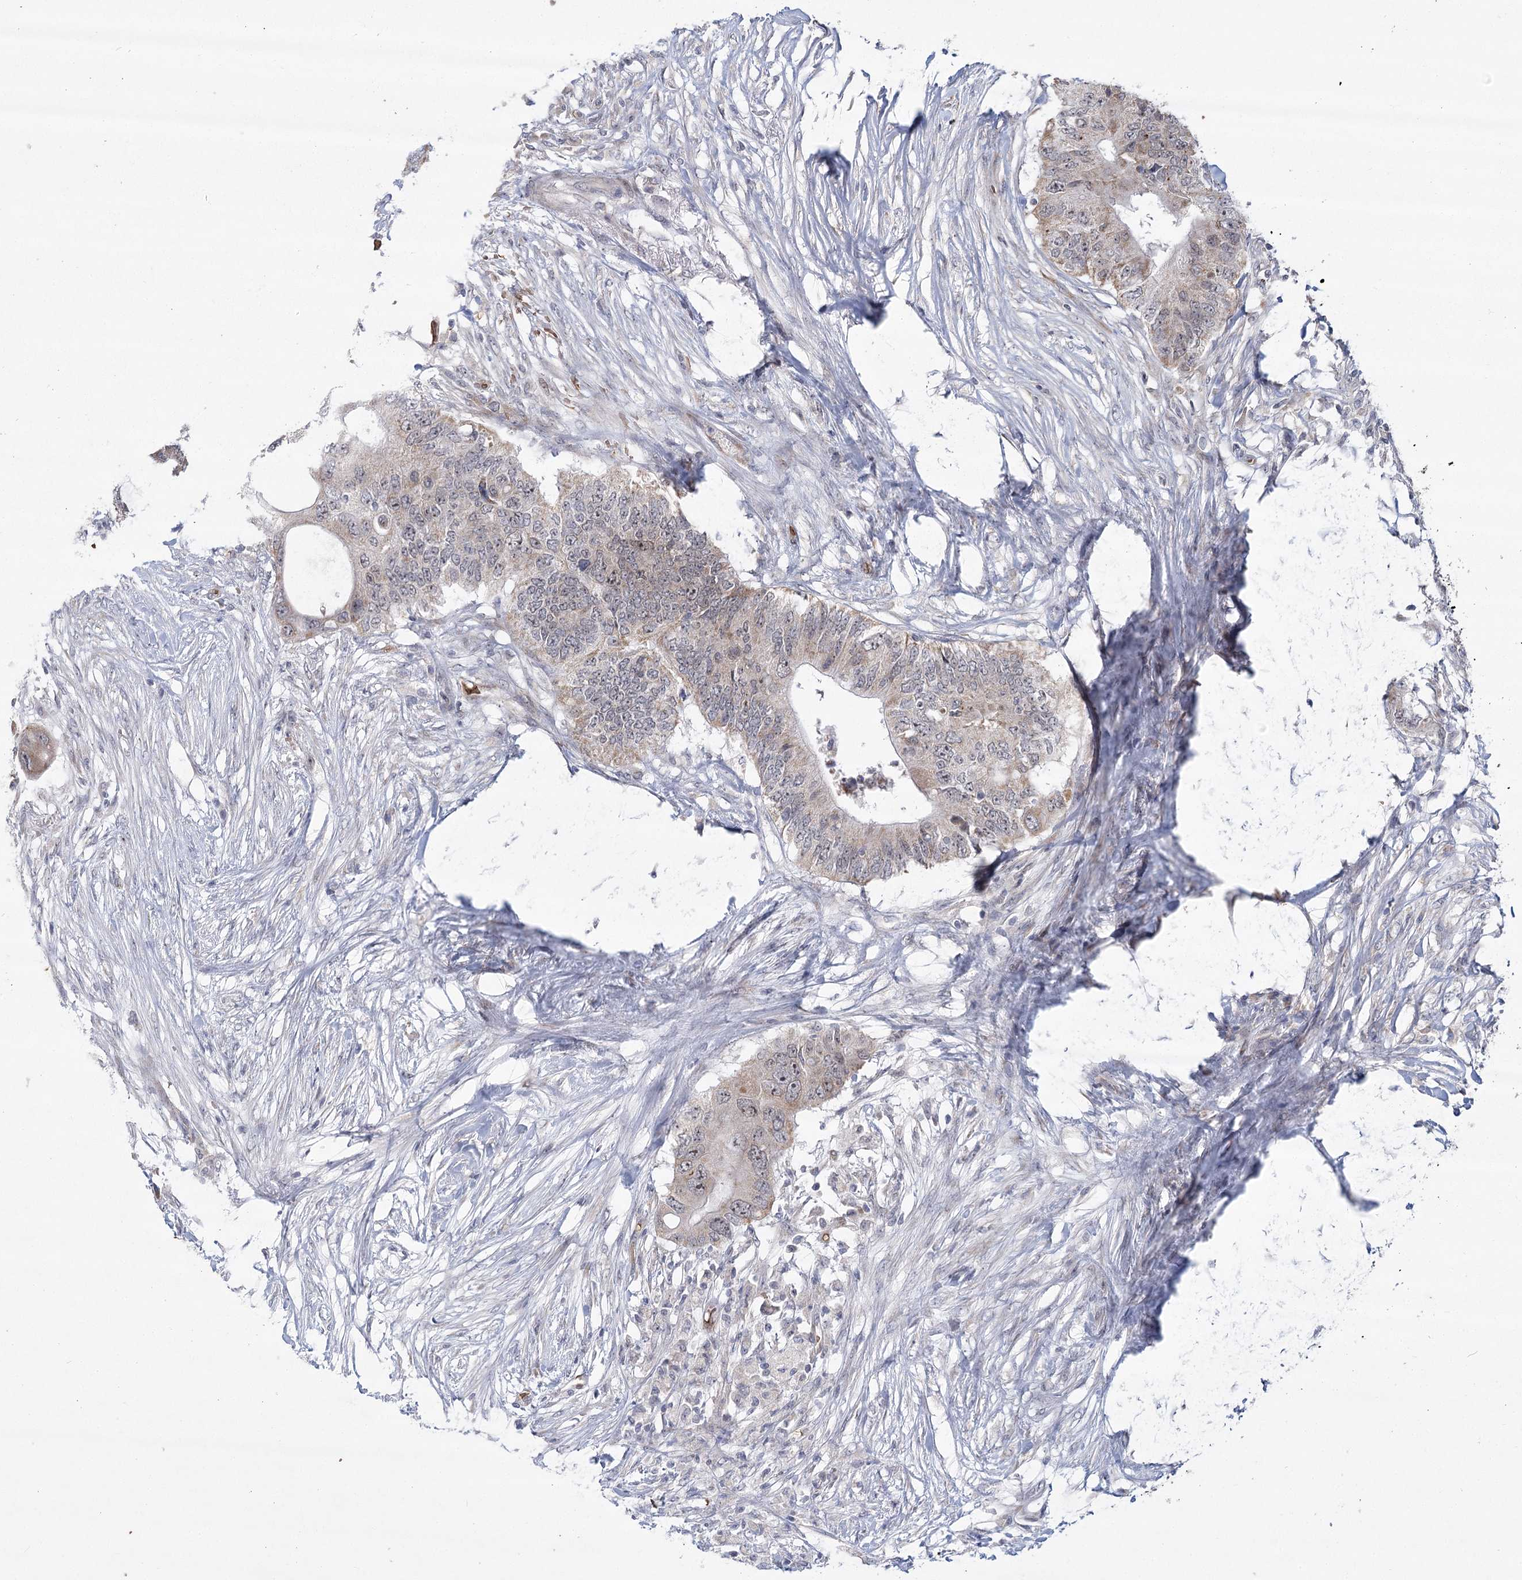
{"staining": {"intensity": "weak", "quantity": "25%-75%", "location": "cytoplasmic/membranous,nuclear"}, "tissue": "colorectal cancer", "cell_type": "Tumor cells", "image_type": "cancer", "snomed": [{"axis": "morphology", "description": "Adenocarcinoma, NOS"}, {"axis": "topography", "description": "Colon"}], "caption": "Brown immunohistochemical staining in adenocarcinoma (colorectal) exhibits weak cytoplasmic/membranous and nuclear positivity in approximately 25%-75% of tumor cells.", "gene": "NSMCE4A", "patient": {"sex": "male", "age": 71}}